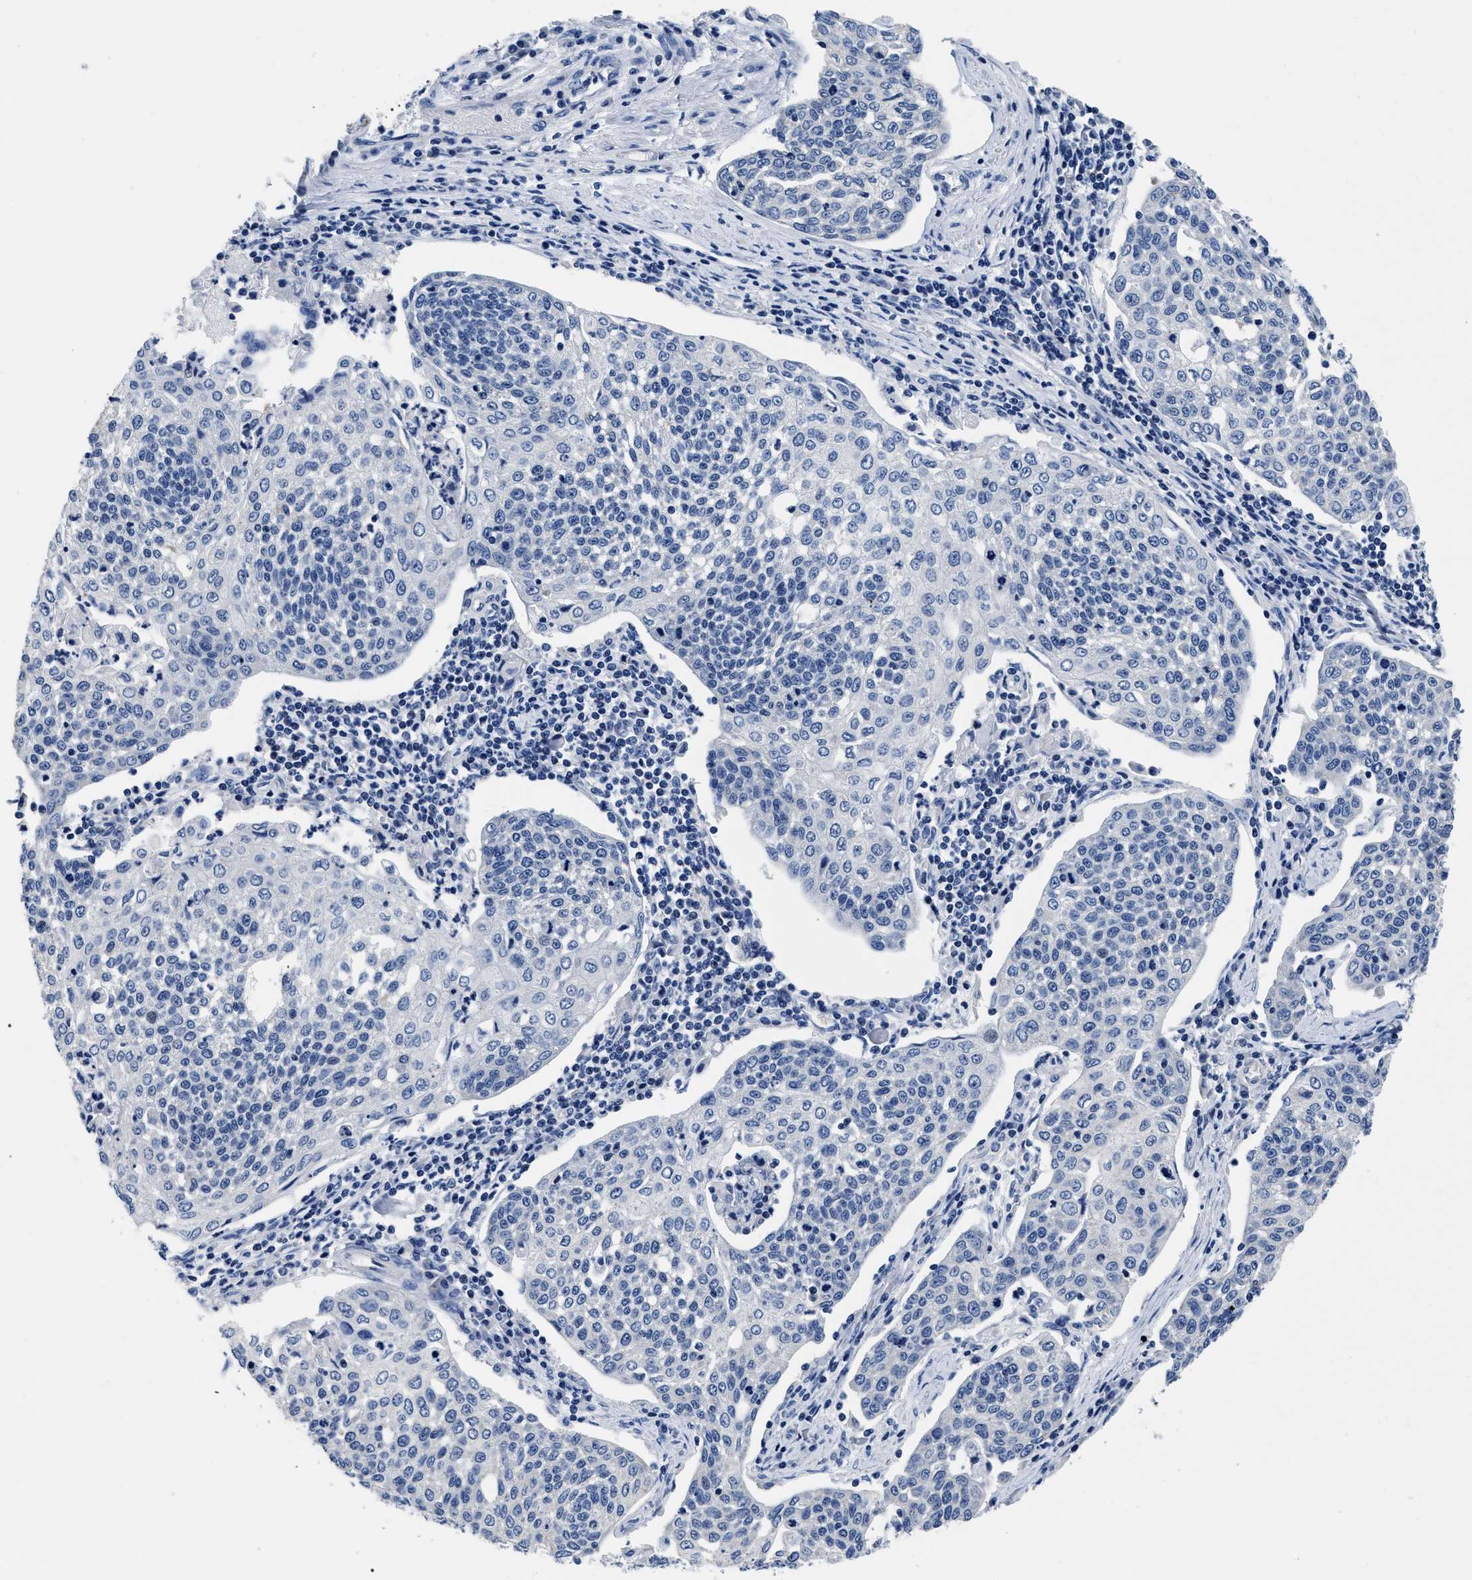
{"staining": {"intensity": "negative", "quantity": "none", "location": "none"}, "tissue": "cervical cancer", "cell_type": "Tumor cells", "image_type": "cancer", "snomed": [{"axis": "morphology", "description": "Squamous cell carcinoma, NOS"}, {"axis": "topography", "description": "Cervix"}], "caption": "DAB immunohistochemical staining of squamous cell carcinoma (cervical) displays no significant expression in tumor cells. (Stains: DAB (3,3'-diaminobenzidine) immunohistochemistry with hematoxylin counter stain, Microscopy: brightfield microscopy at high magnification).", "gene": "SLC35F1", "patient": {"sex": "female", "age": 34}}